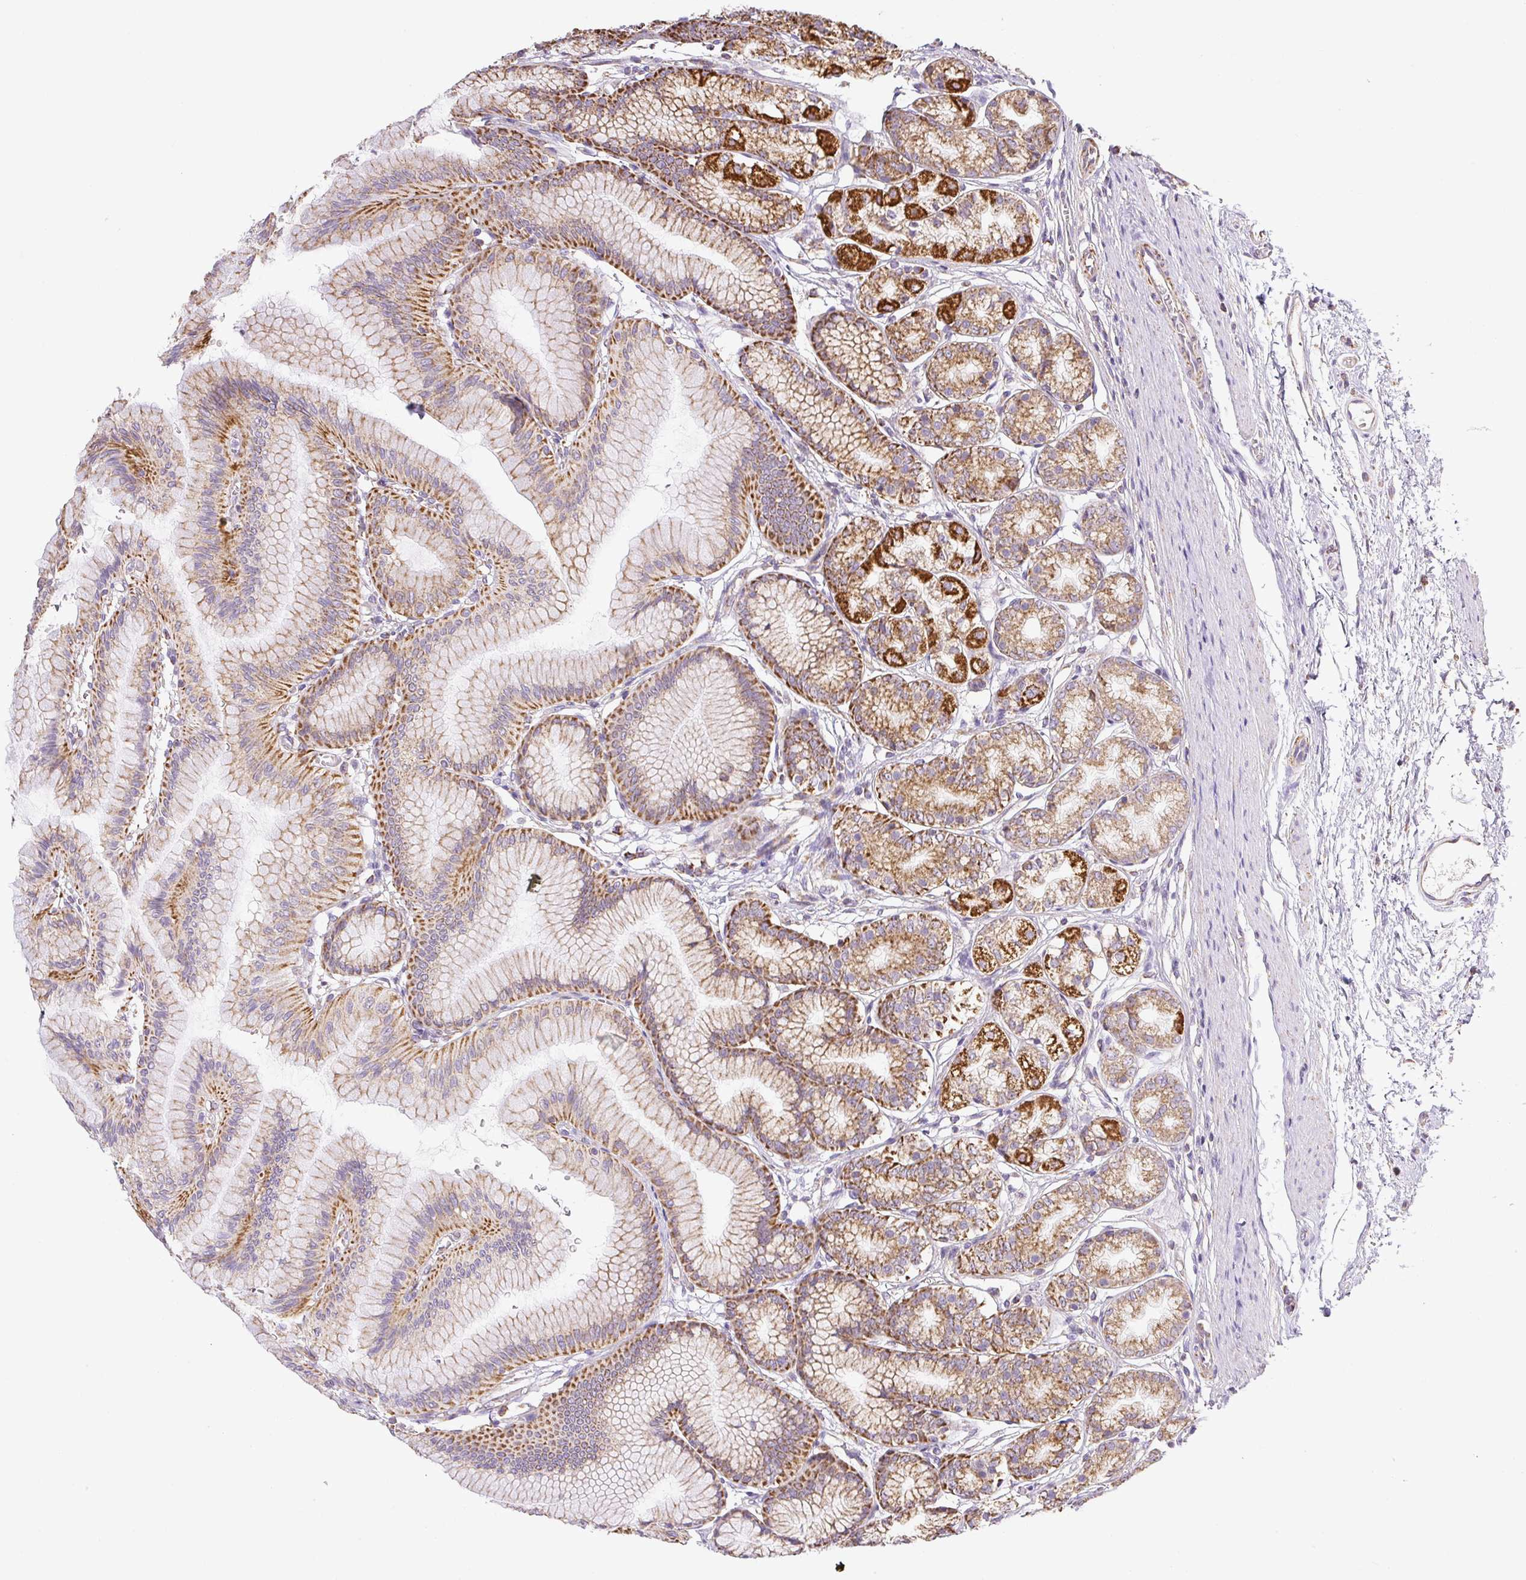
{"staining": {"intensity": "strong", "quantity": "25%-75%", "location": "cytoplasmic/membranous"}, "tissue": "stomach", "cell_type": "Glandular cells", "image_type": "normal", "snomed": [{"axis": "morphology", "description": "Normal tissue, NOS"}, {"axis": "morphology", "description": "Adenocarcinoma, NOS"}, {"axis": "morphology", "description": "Adenocarcinoma, High grade"}, {"axis": "topography", "description": "Stomach, upper"}, {"axis": "topography", "description": "Stomach"}], "caption": "Immunohistochemical staining of unremarkable human stomach demonstrates high levels of strong cytoplasmic/membranous staining in about 25%-75% of glandular cells. The protein of interest is shown in brown color, while the nuclei are stained blue.", "gene": "DAAM2", "patient": {"sex": "female", "age": 65}}